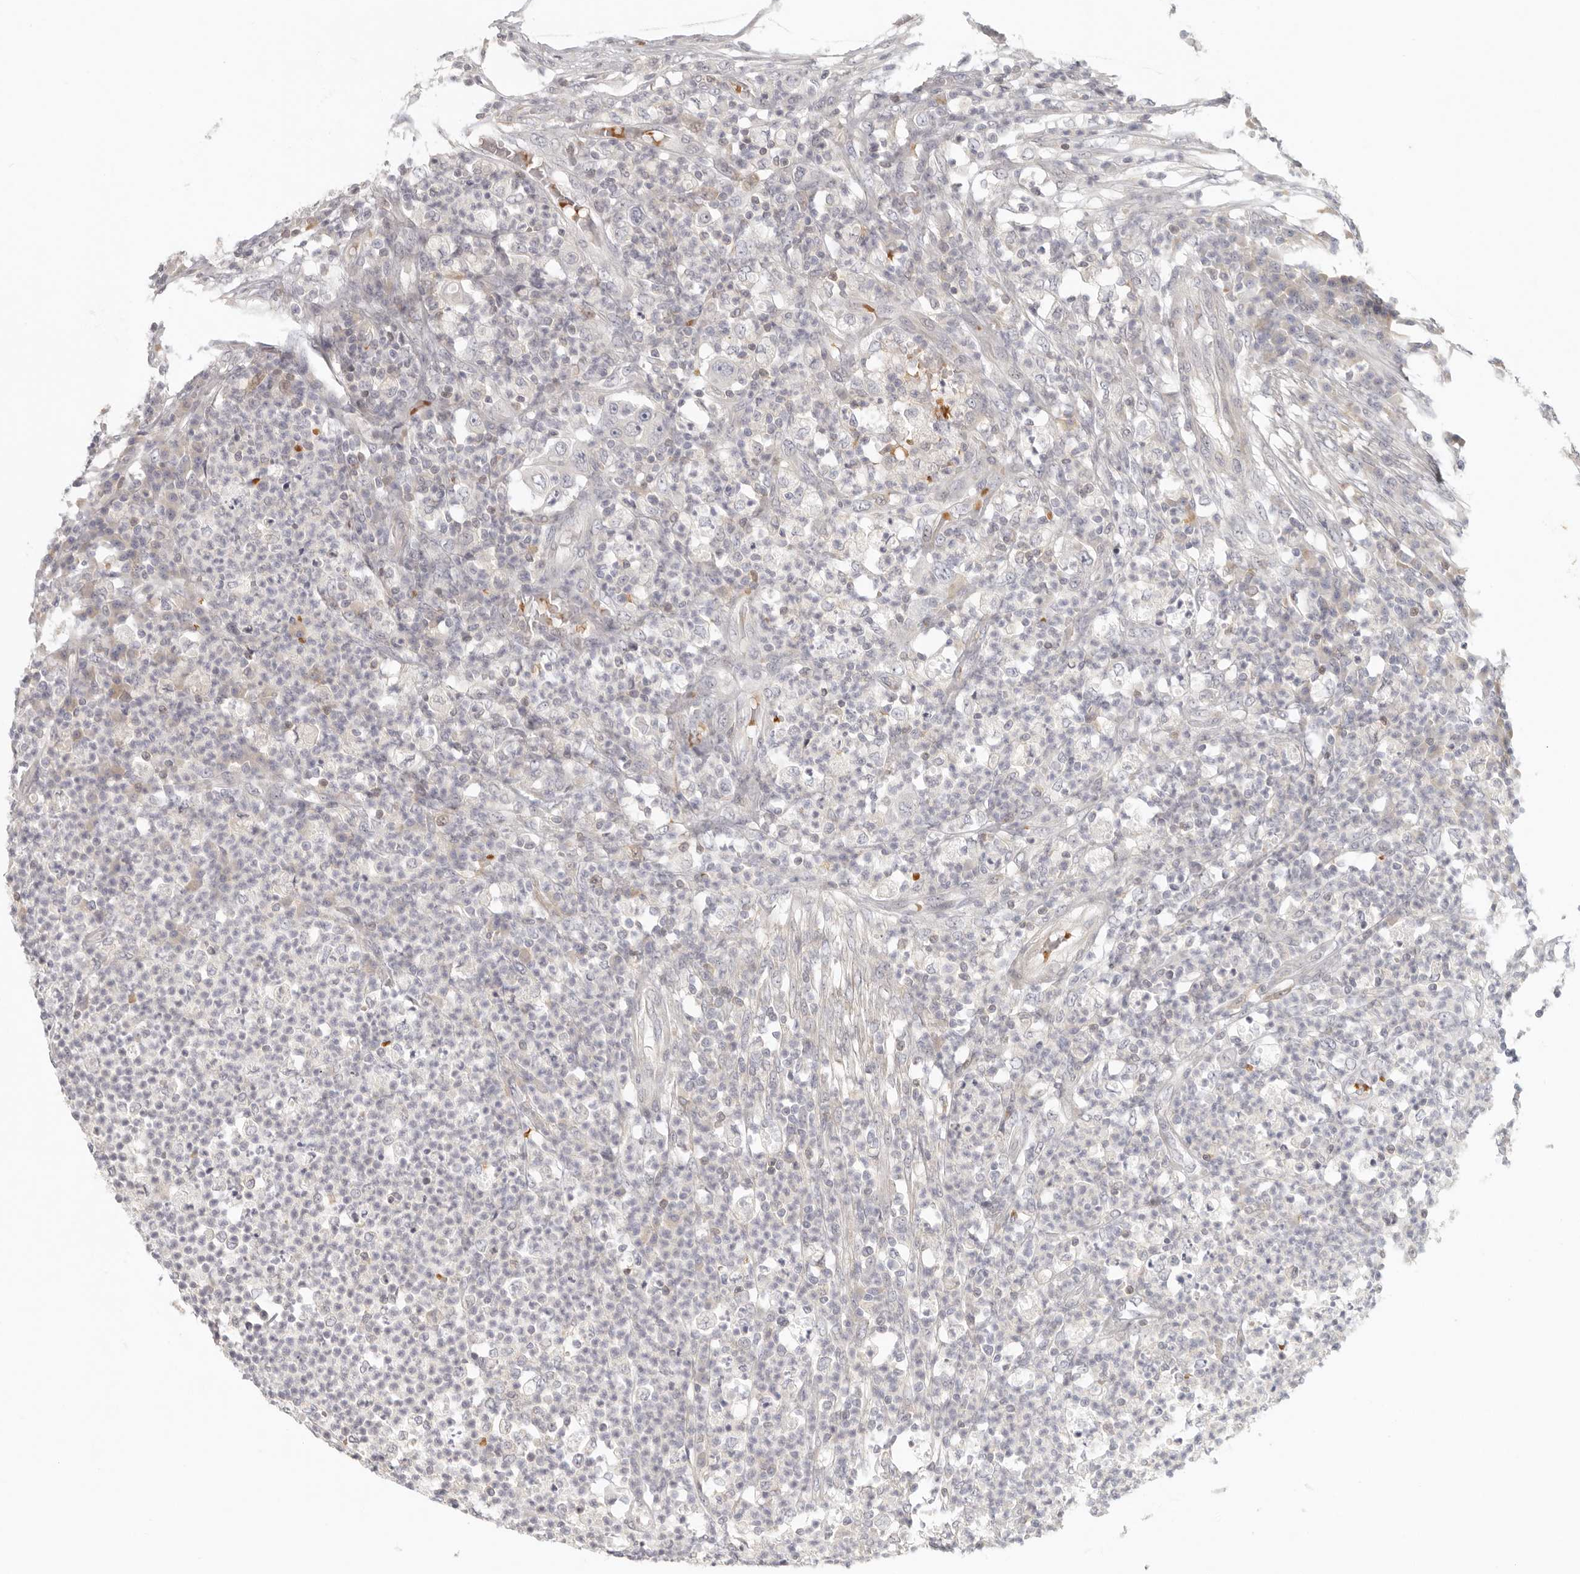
{"staining": {"intensity": "negative", "quantity": "none", "location": "none"}, "tissue": "colorectal cancer", "cell_type": "Tumor cells", "image_type": "cancer", "snomed": [{"axis": "morphology", "description": "Adenocarcinoma, NOS"}, {"axis": "topography", "description": "Colon"}], "caption": "Image shows no protein positivity in tumor cells of colorectal cancer tissue. (Brightfield microscopy of DAB IHC at high magnification).", "gene": "AHDC1", "patient": {"sex": "male", "age": 83}}